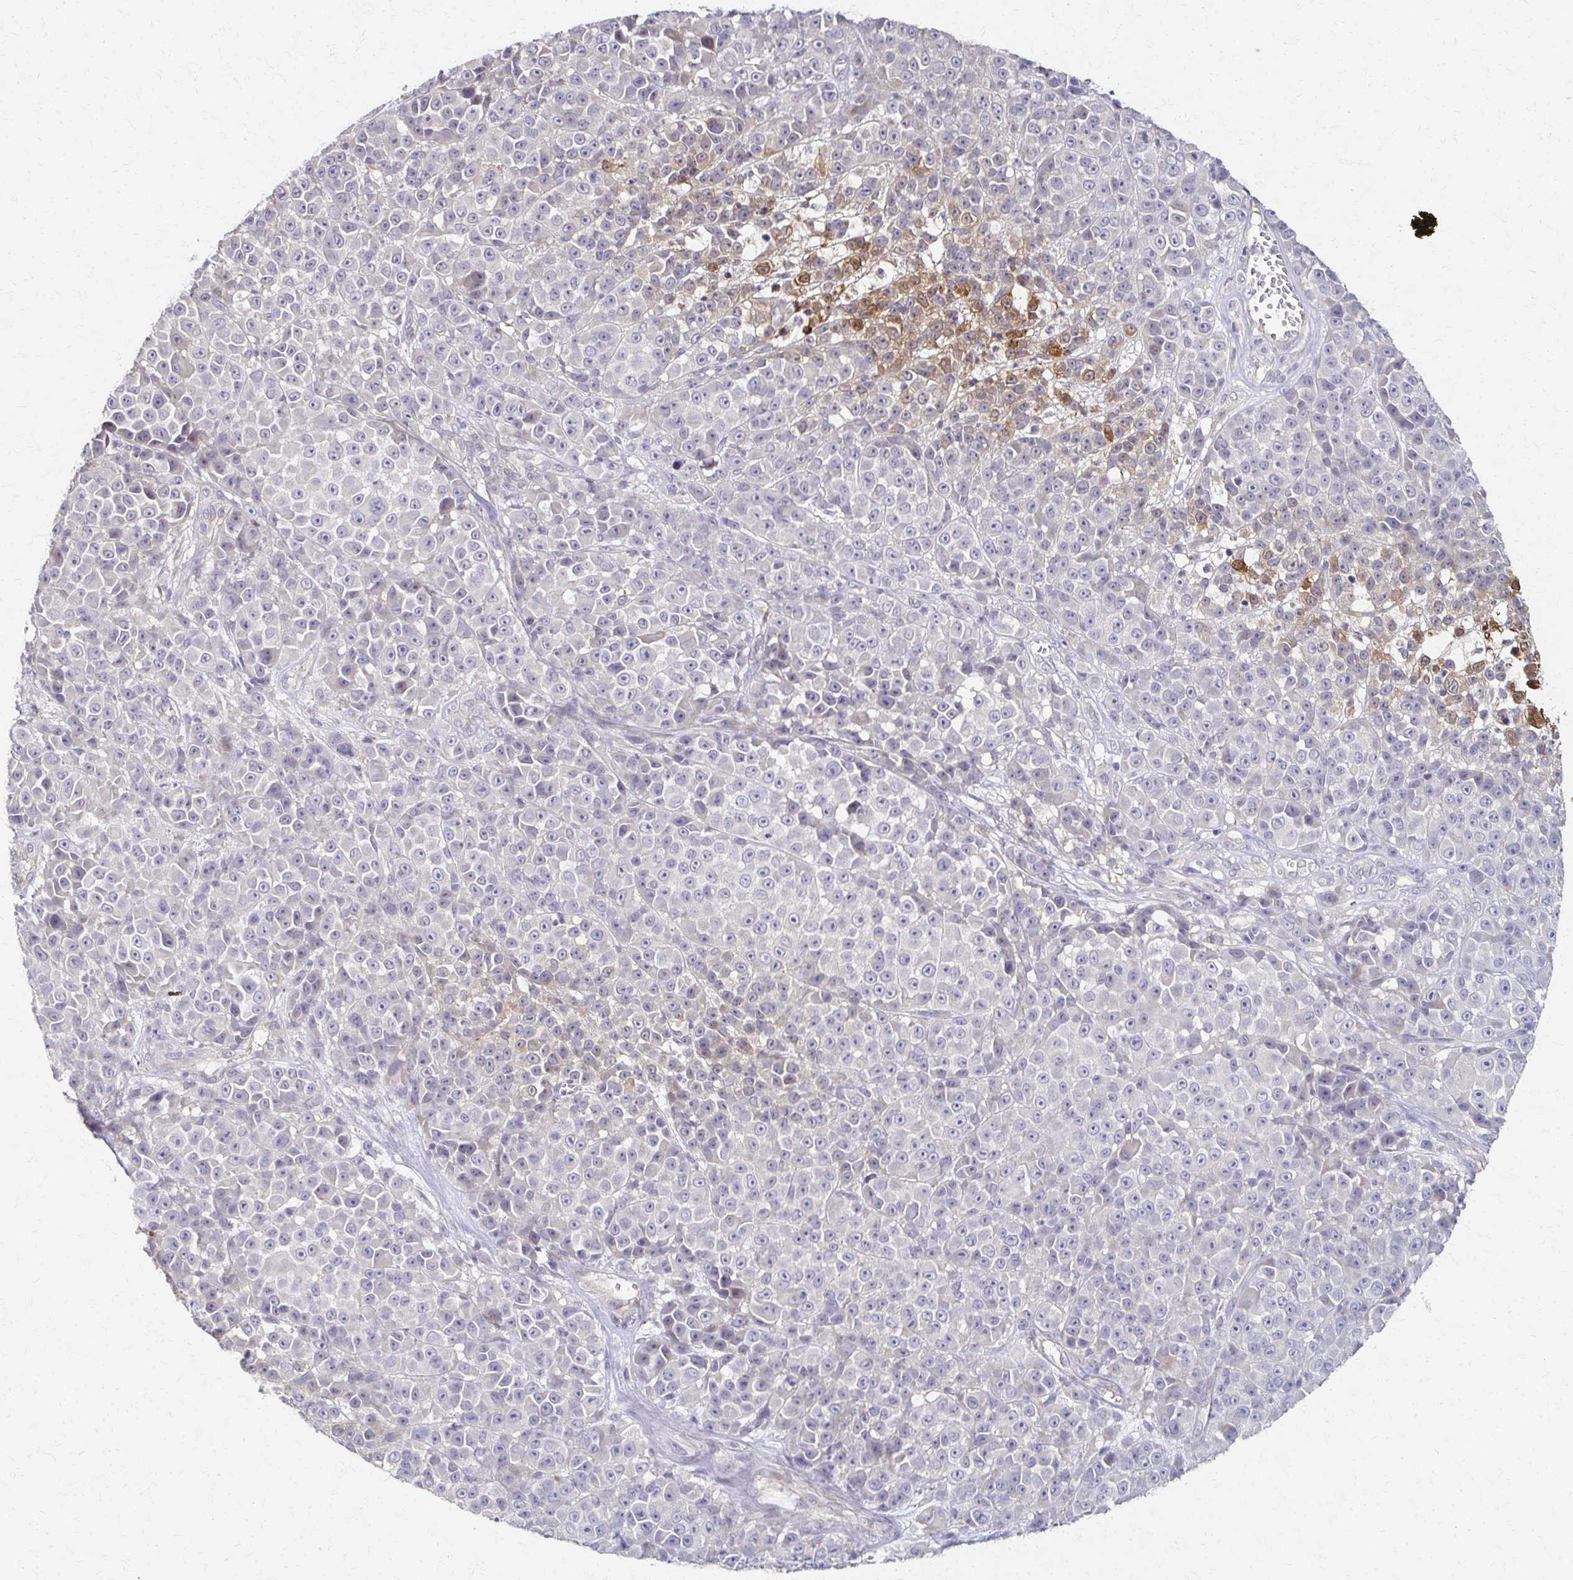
{"staining": {"intensity": "weak", "quantity": "<25%", "location": "cytoplasmic/membranous"}, "tissue": "melanoma", "cell_type": "Tumor cells", "image_type": "cancer", "snomed": [{"axis": "morphology", "description": "Malignant melanoma, NOS"}, {"axis": "topography", "description": "Skin"}, {"axis": "topography", "description": "Skin of back"}], "caption": "This is an immunohistochemistry (IHC) photomicrograph of malignant melanoma. There is no positivity in tumor cells.", "gene": "EOLA2", "patient": {"sex": "male", "age": 91}}